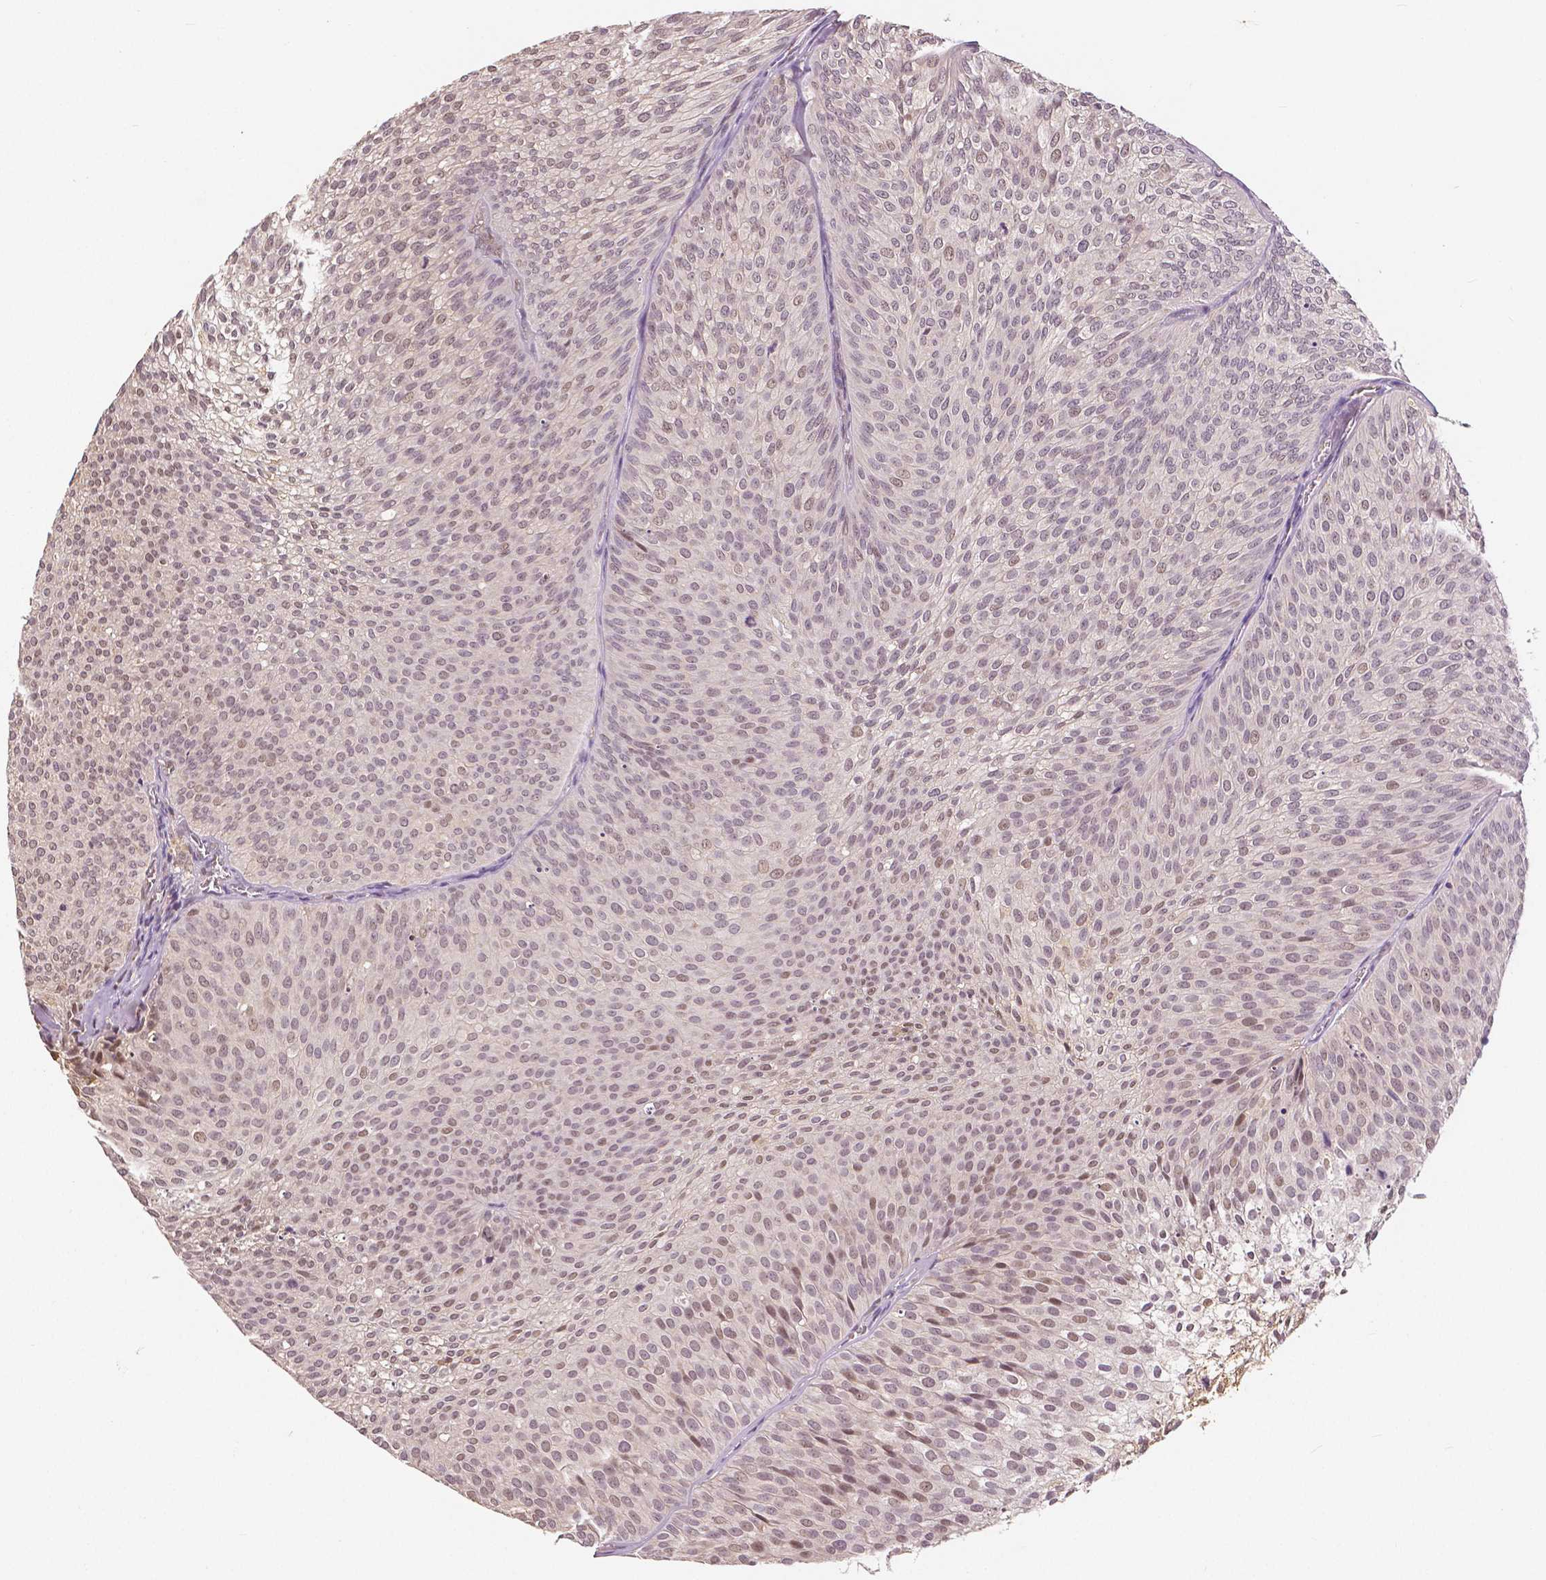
{"staining": {"intensity": "weak", "quantity": "<25%", "location": "nuclear"}, "tissue": "urothelial cancer", "cell_type": "Tumor cells", "image_type": "cancer", "snomed": [{"axis": "morphology", "description": "Urothelial carcinoma, Low grade"}, {"axis": "topography", "description": "Urinary bladder"}], "caption": "The immunohistochemistry micrograph has no significant staining in tumor cells of low-grade urothelial carcinoma tissue. (Immunohistochemistry (ihc), brightfield microscopy, high magnification).", "gene": "MAP1LC3B", "patient": {"sex": "male", "age": 91}}